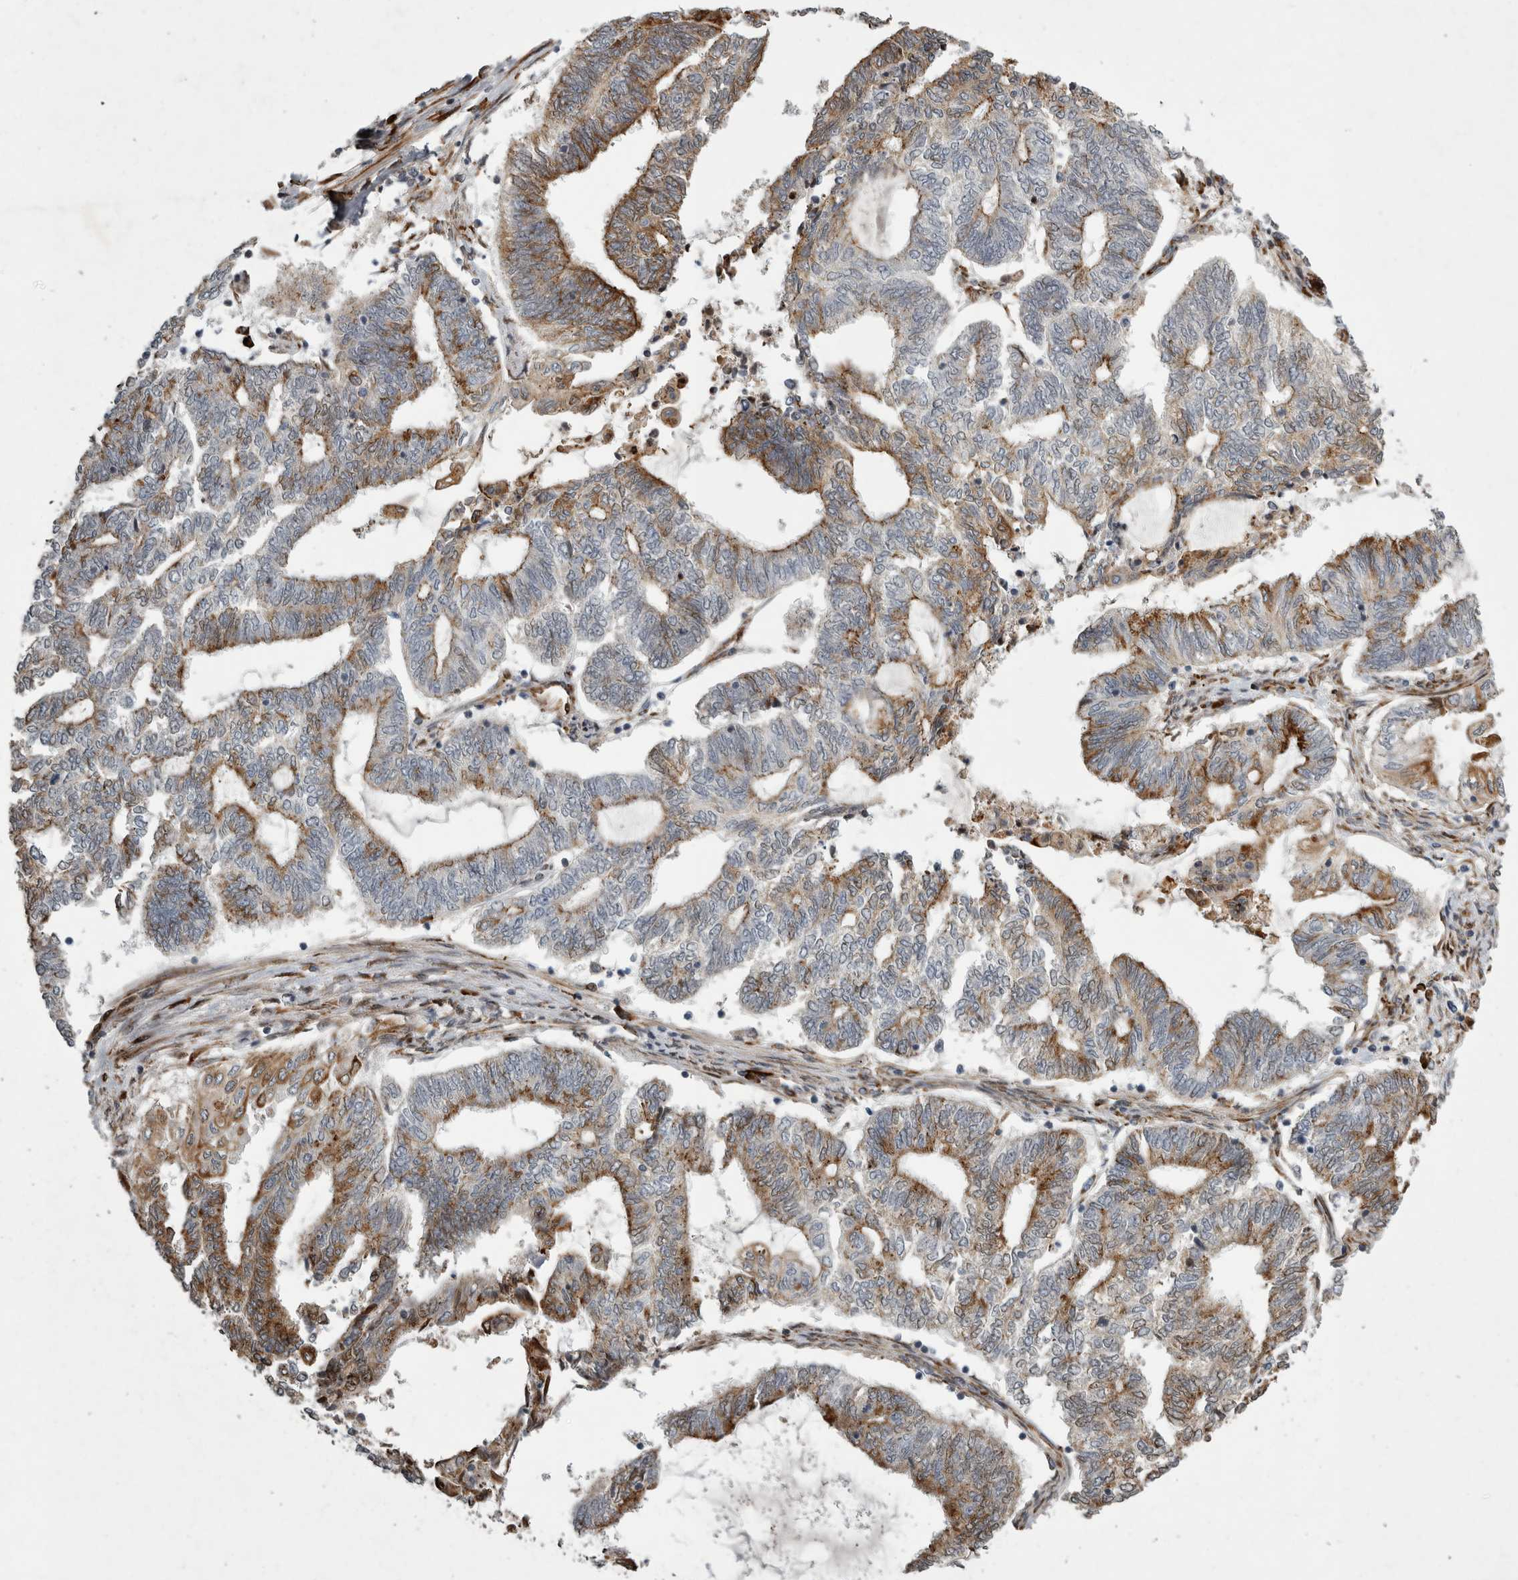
{"staining": {"intensity": "moderate", "quantity": ">75%", "location": "cytoplasmic/membranous"}, "tissue": "endometrial cancer", "cell_type": "Tumor cells", "image_type": "cancer", "snomed": [{"axis": "morphology", "description": "Adenocarcinoma, NOS"}, {"axis": "topography", "description": "Uterus"}, {"axis": "topography", "description": "Endometrium"}], "caption": "A brown stain highlights moderate cytoplasmic/membranous staining of a protein in human adenocarcinoma (endometrial) tumor cells.", "gene": "MPDZ", "patient": {"sex": "female", "age": 70}}